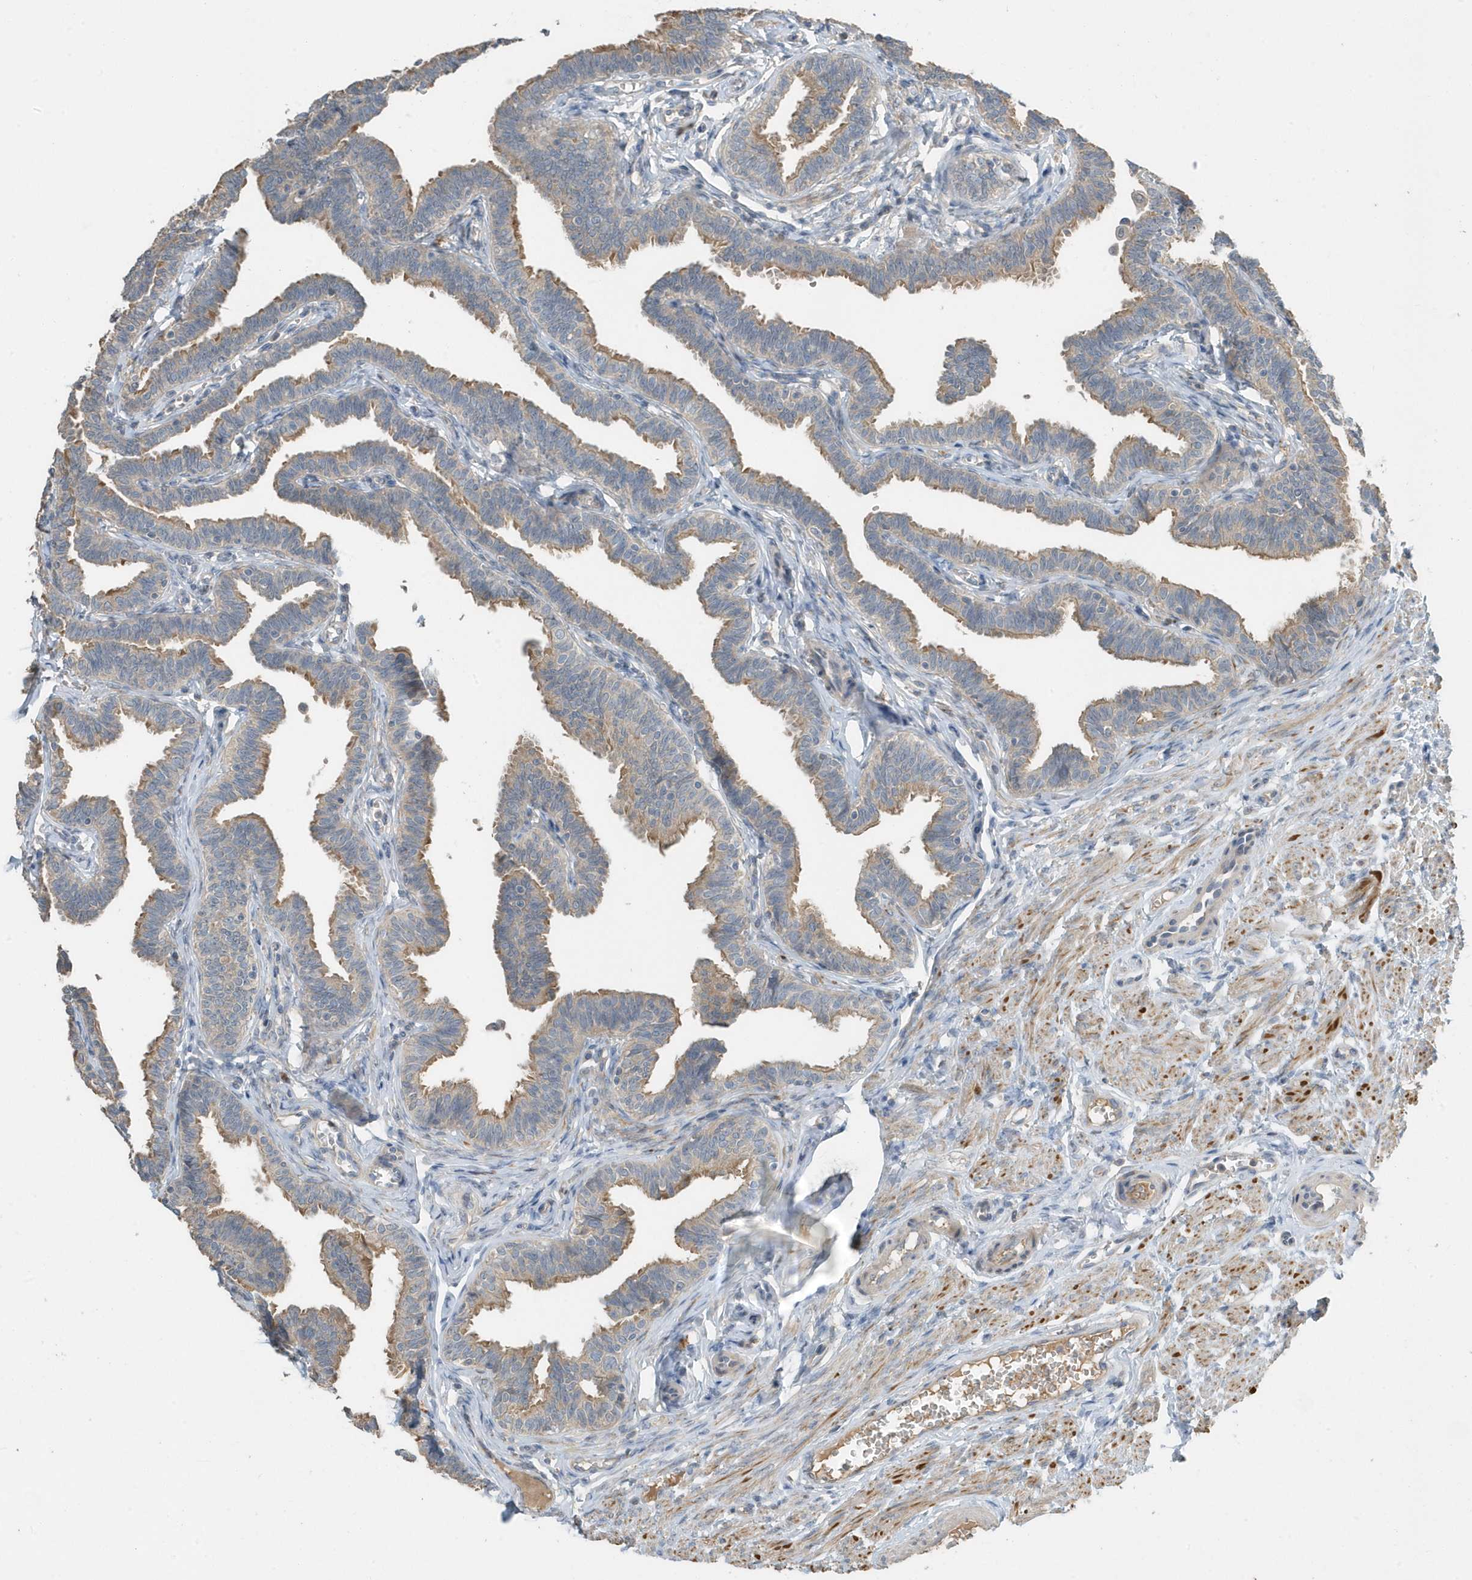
{"staining": {"intensity": "moderate", "quantity": "25%-75%", "location": "cytoplasmic/membranous"}, "tissue": "fallopian tube", "cell_type": "Glandular cells", "image_type": "normal", "snomed": [{"axis": "morphology", "description": "Normal tissue, NOS"}, {"axis": "topography", "description": "Fallopian tube"}, {"axis": "topography", "description": "Ovary"}], "caption": "Fallopian tube stained with a brown dye demonstrates moderate cytoplasmic/membranous positive positivity in approximately 25%-75% of glandular cells.", "gene": "USP53", "patient": {"sex": "female", "age": 23}}